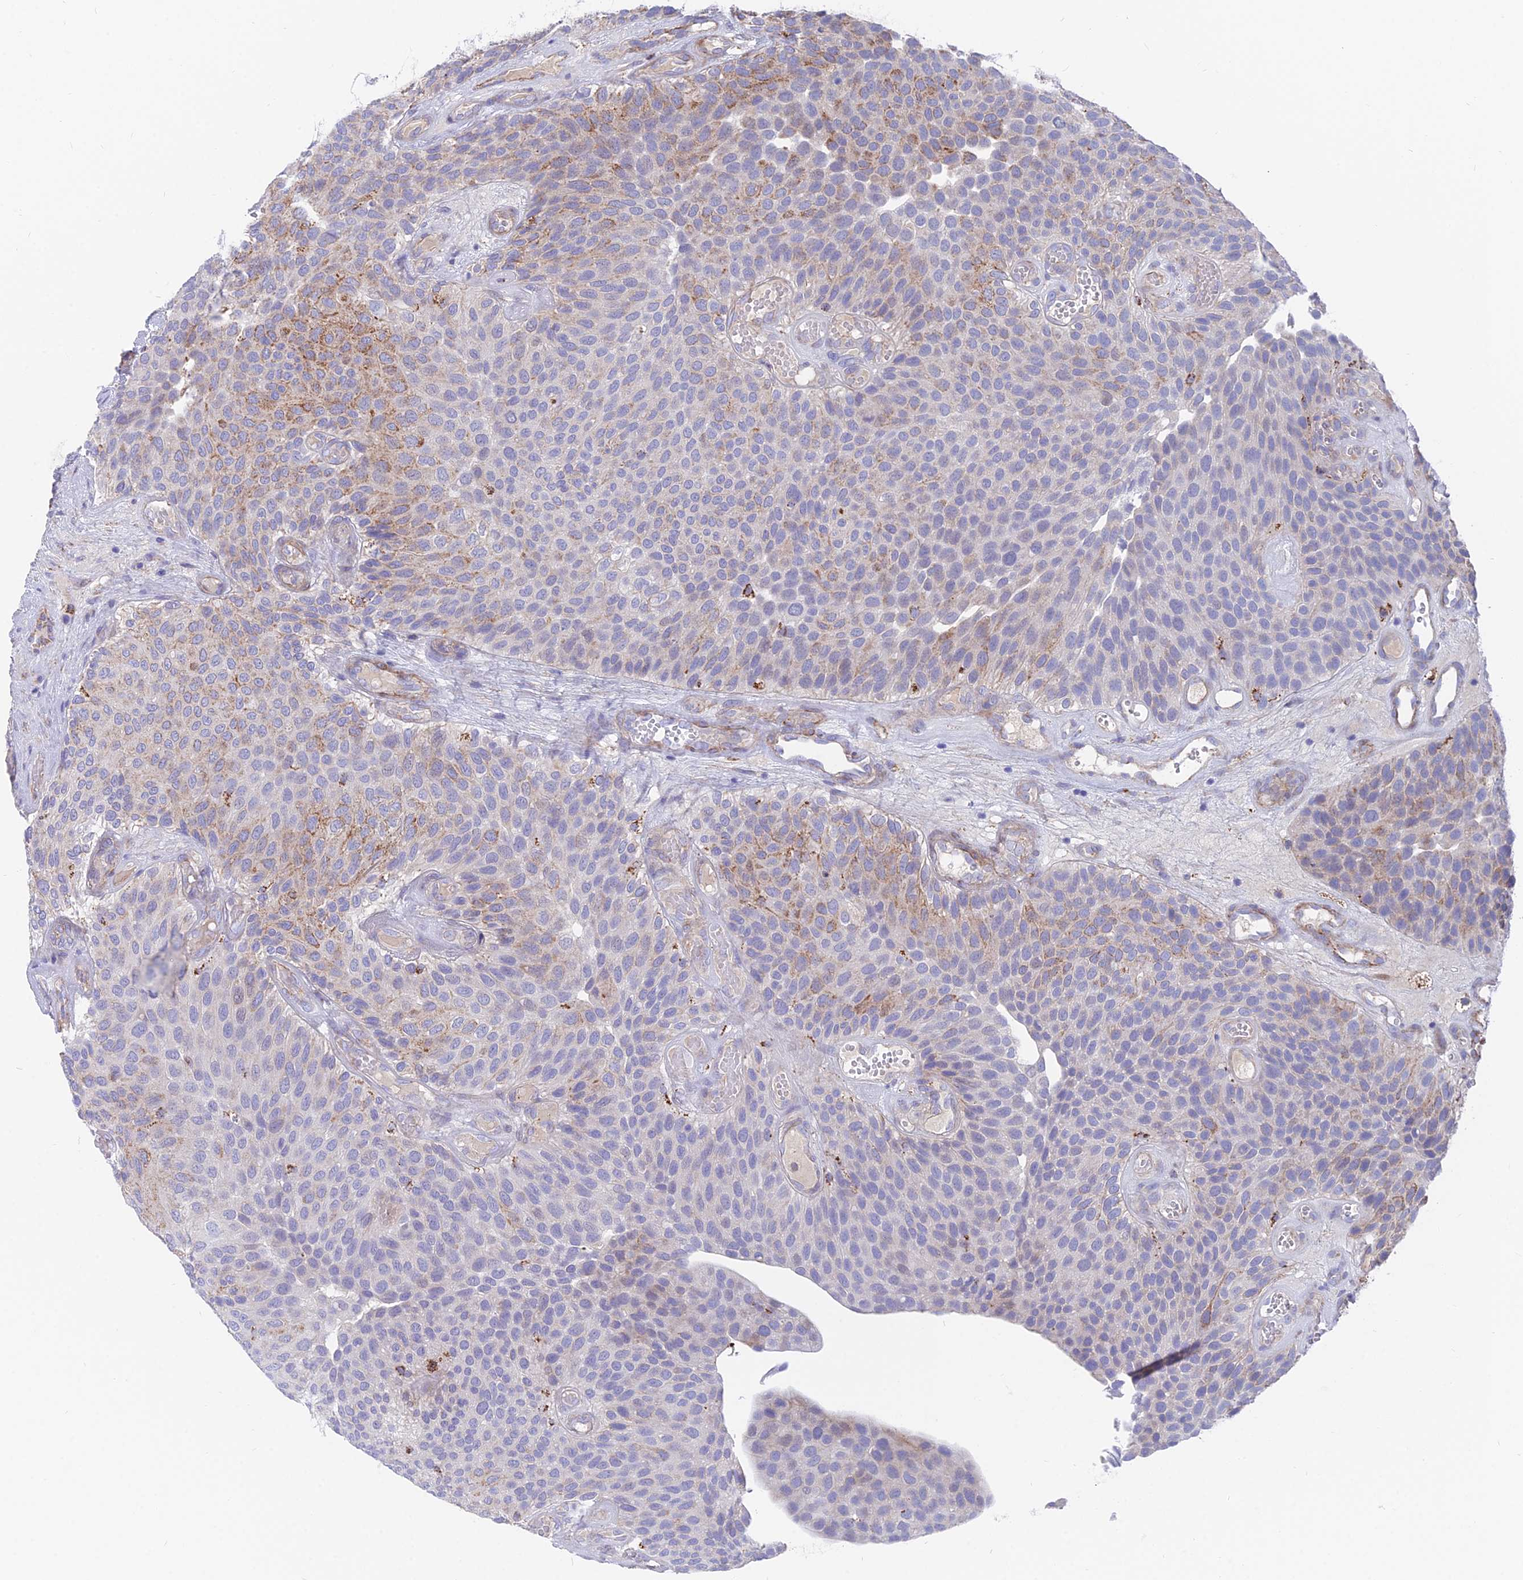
{"staining": {"intensity": "moderate", "quantity": "<25%", "location": "cytoplasmic/membranous"}, "tissue": "urothelial cancer", "cell_type": "Tumor cells", "image_type": "cancer", "snomed": [{"axis": "morphology", "description": "Urothelial carcinoma, Low grade"}, {"axis": "topography", "description": "Urinary bladder"}], "caption": "Immunohistochemical staining of human low-grade urothelial carcinoma shows low levels of moderate cytoplasmic/membranous protein staining in about <25% of tumor cells. Nuclei are stained in blue.", "gene": "TIGD6", "patient": {"sex": "male", "age": 89}}